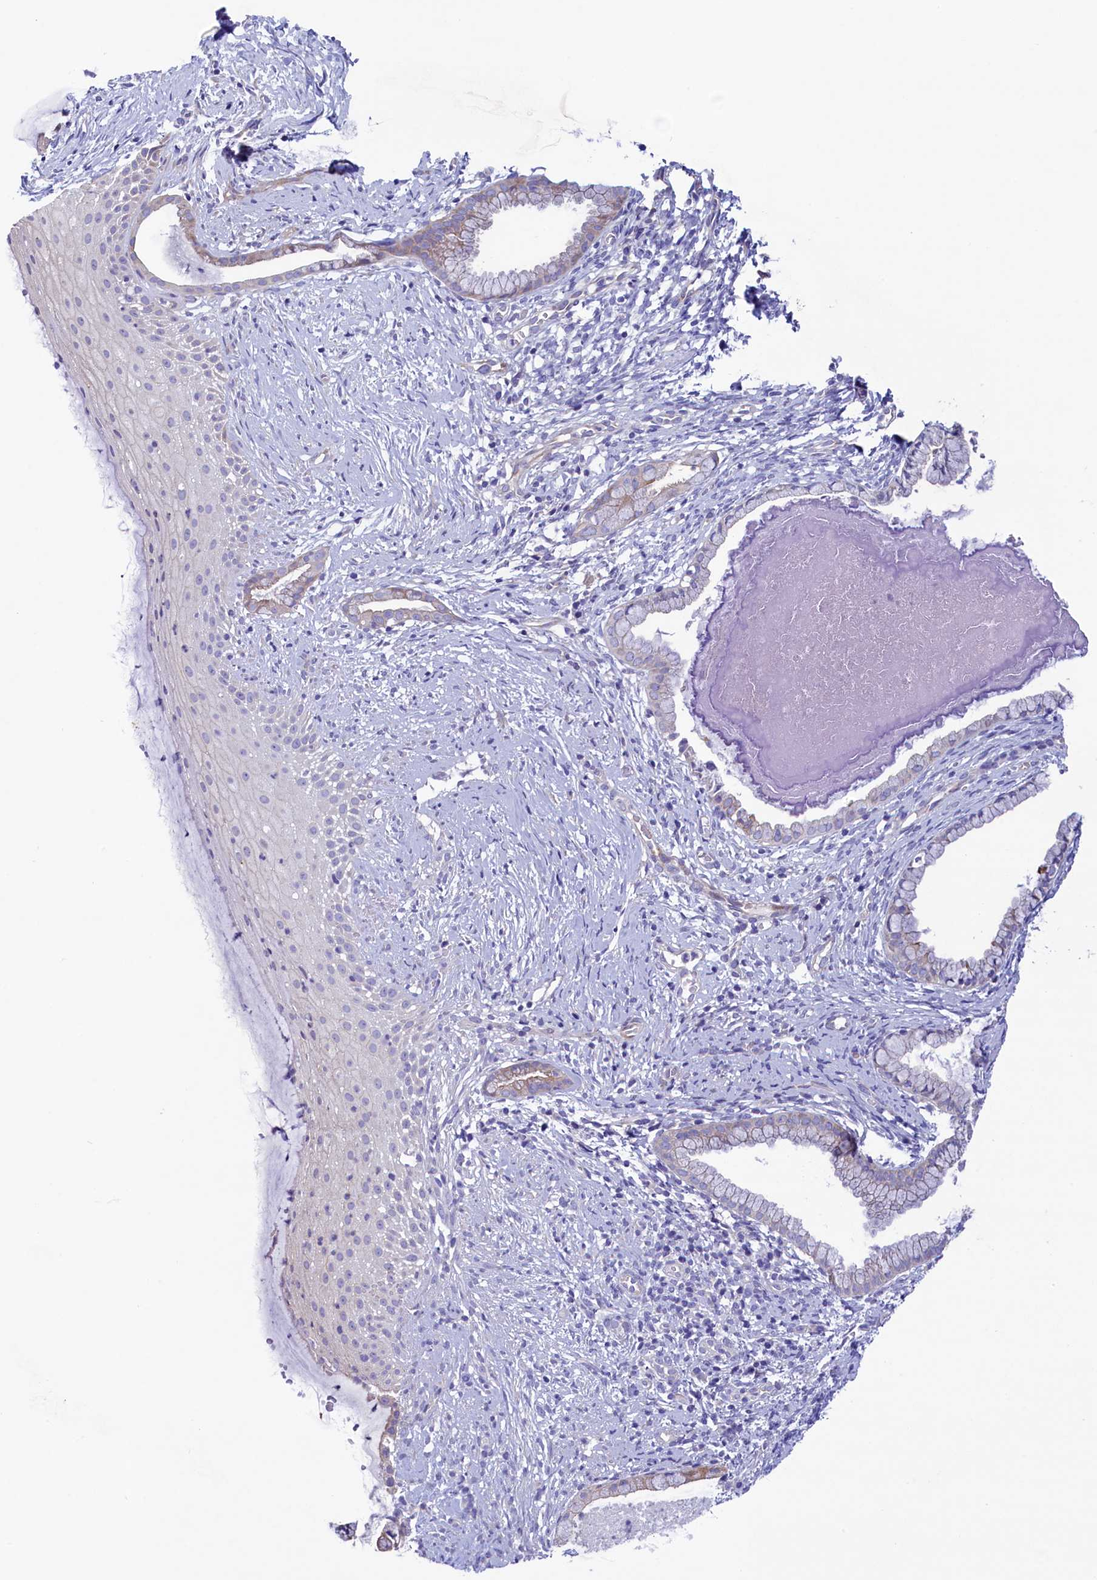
{"staining": {"intensity": "weak", "quantity": "<25%", "location": "cytoplasmic/membranous"}, "tissue": "cervix", "cell_type": "Glandular cells", "image_type": "normal", "snomed": [{"axis": "morphology", "description": "Normal tissue, NOS"}, {"axis": "topography", "description": "Cervix"}], "caption": "Immunohistochemical staining of normal human cervix demonstrates no significant expression in glandular cells. (DAB (3,3'-diaminobenzidine) immunohistochemistry (IHC) with hematoxylin counter stain).", "gene": "KRBOX5", "patient": {"sex": "female", "age": 36}}